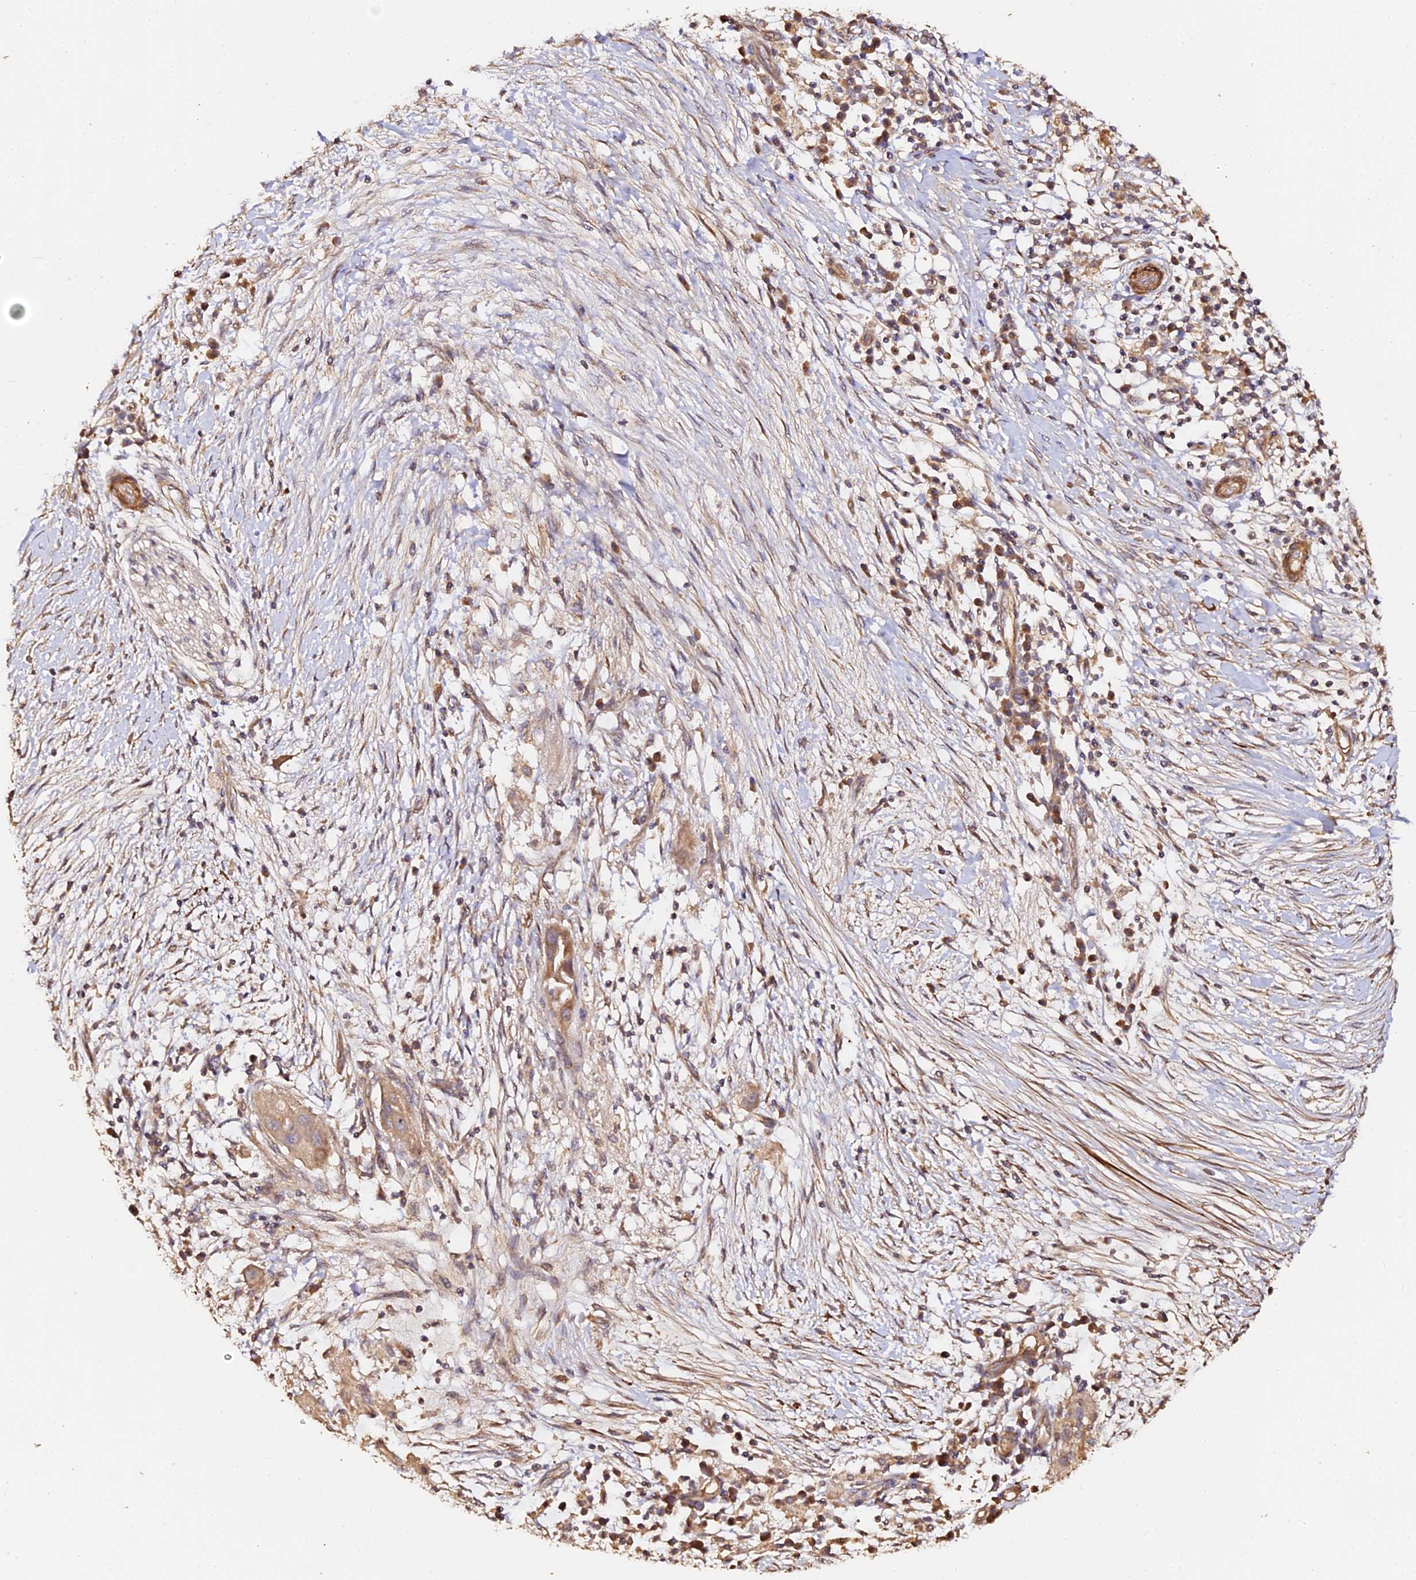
{"staining": {"intensity": "moderate", "quantity": ">75%", "location": "cytoplasmic/membranous"}, "tissue": "pancreatic cancer", "cell_type": "Tumor cells", "image_type": "cancer", "snomed": [{"axis": "morphology", "description": "Adenocarcinoma, NOS"}, {"axis": "topography", "description": "Pancreas"}], "caption": "An image of human pancreatic cancer (adenocarcinoma) stained for a protein shows moderate cytoplasmic/membranous brown staining in tumor cells.", "gene": "TDO2", "patient": {"sex": "male", "age": 68}}